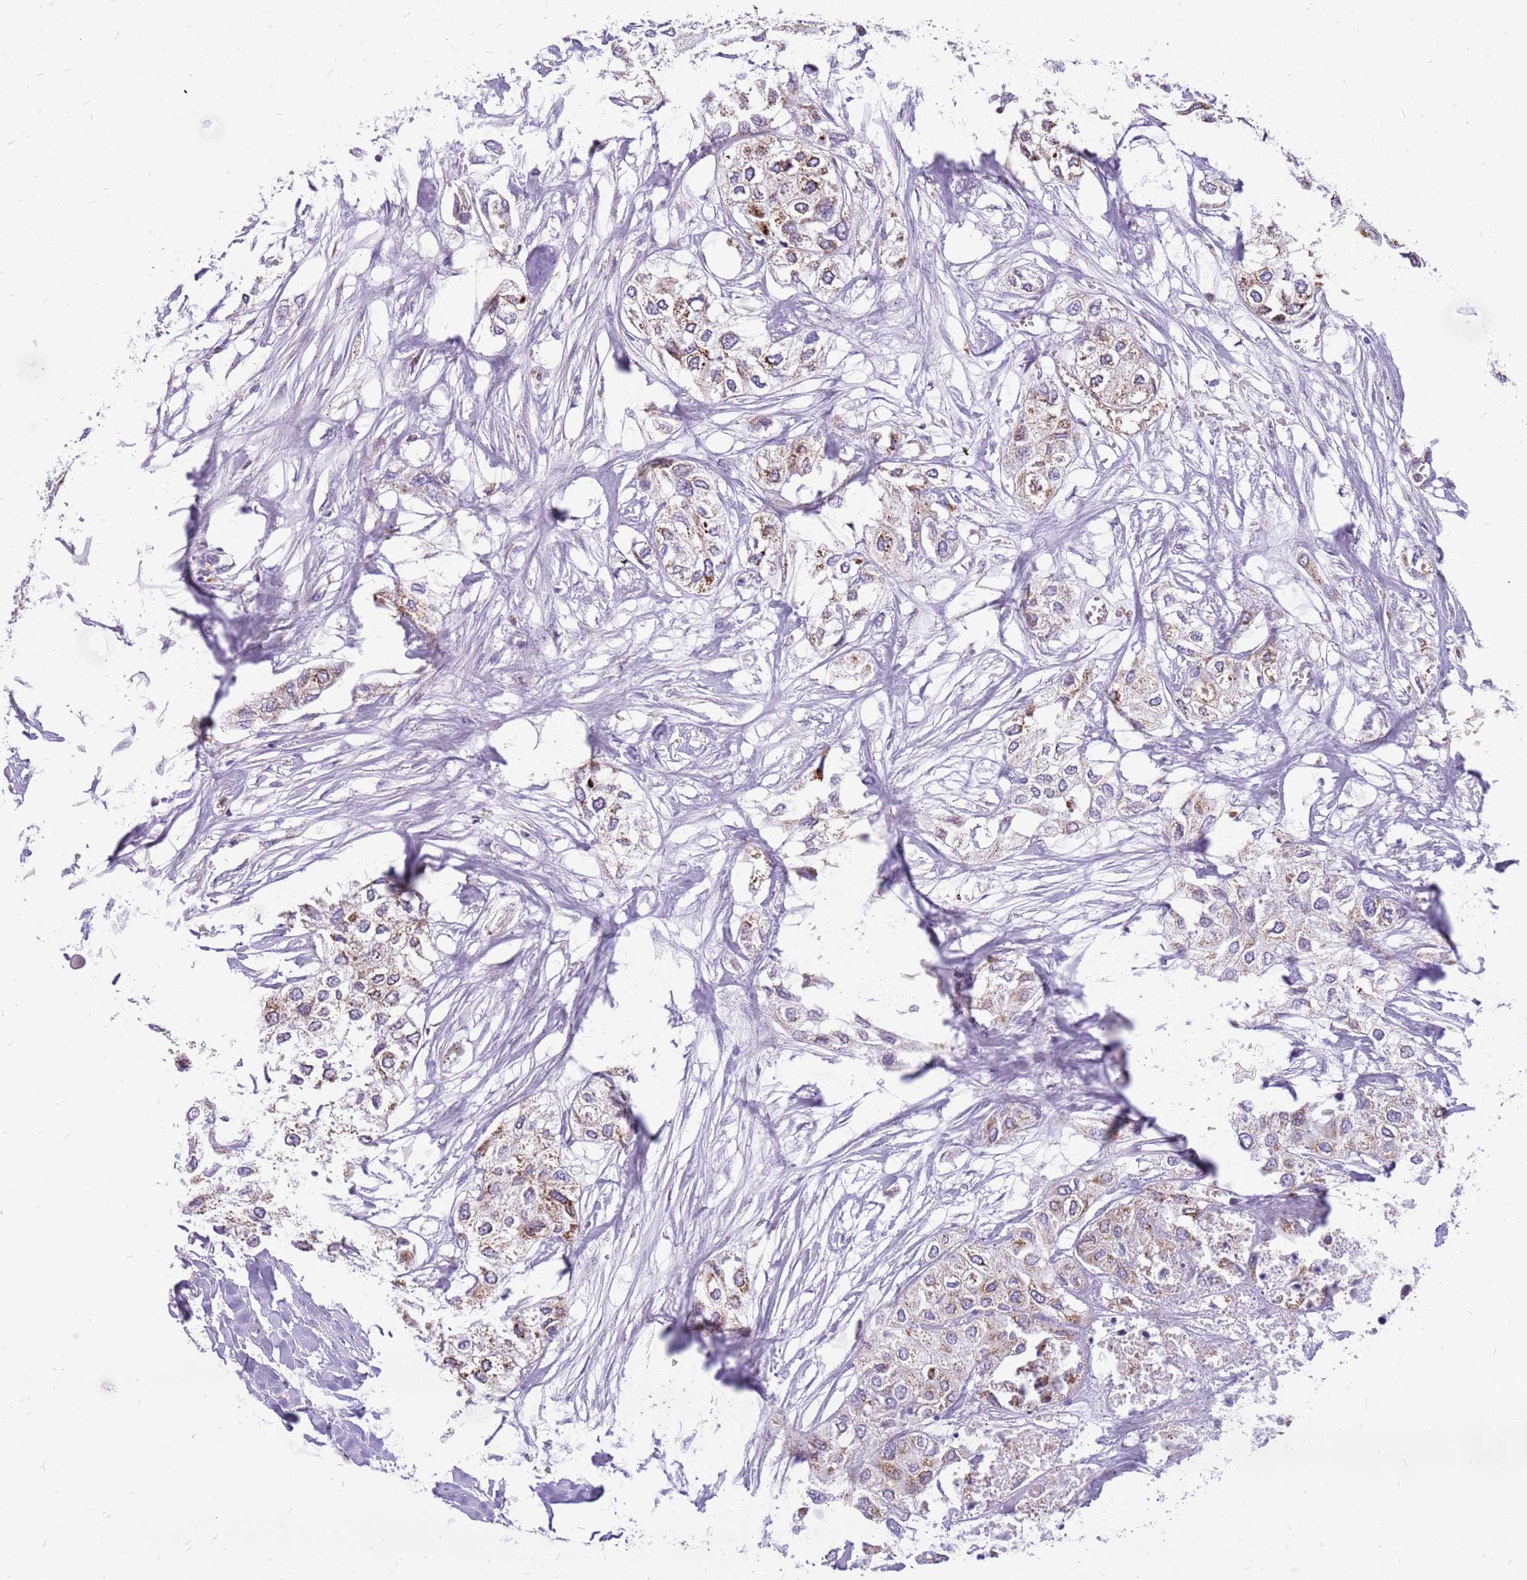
{"staining": {"intensity": "moderate", "quantity": ">75%", "location": "cytoplasmic/membranous"}, "tissue": "urothelial cancer", "cell_type": "Tumor cells", "image_type": "cancer", "snomed": [{"axis": "morphology", "description": "Urothelial carcinoma, High grade"}, {"axis": "topography", "description": "Urinary bladder"}], "caption": "Protein staining demonstrates moderate cytoplasmic/membranous expression in approximately >75% of tumor cells in urothelial cancer.", "gene": "PCNX1", "patient": {"sex": "male", "age": 64}}